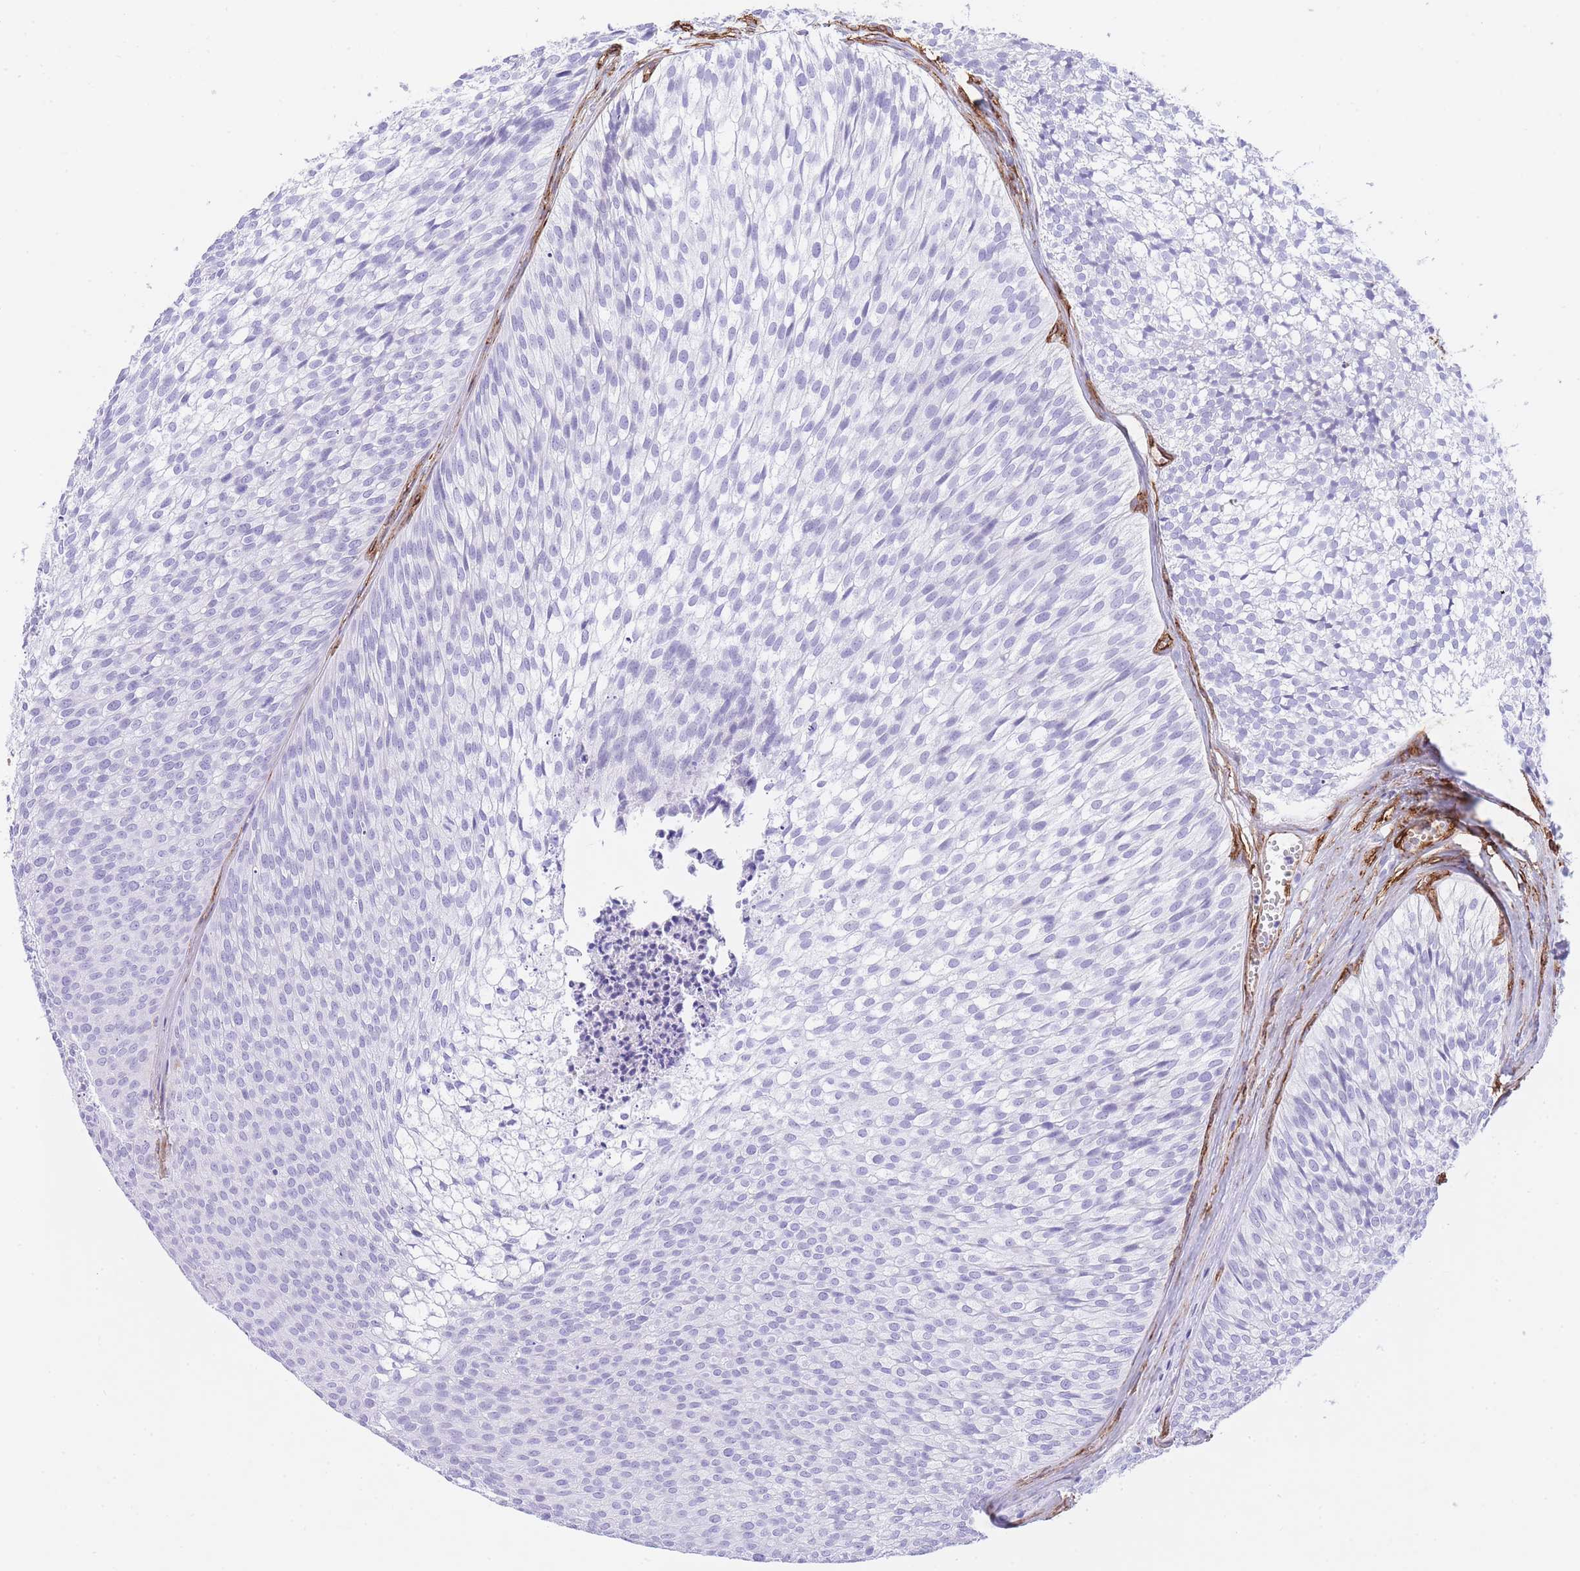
{"staining": {"intensity": "negative", "quantity": "none", "location": "none"}, "tissue": "urothelial cancer", "cell_type": "Tumor cells", "image_type": "cancer", "snomed": [{"axis": "morphology", "description": "Urothelial carcinoma, Low grade"}, {"axis": "topography", "description": "Urinary bladder"}], "caption": "Low-grade urothelial carcinoma was stained to show a protein in brown. There is no significant staining in tumor cells.", "gene": "CAVIN1", "patient": {"sex": "male", "age": 91}}